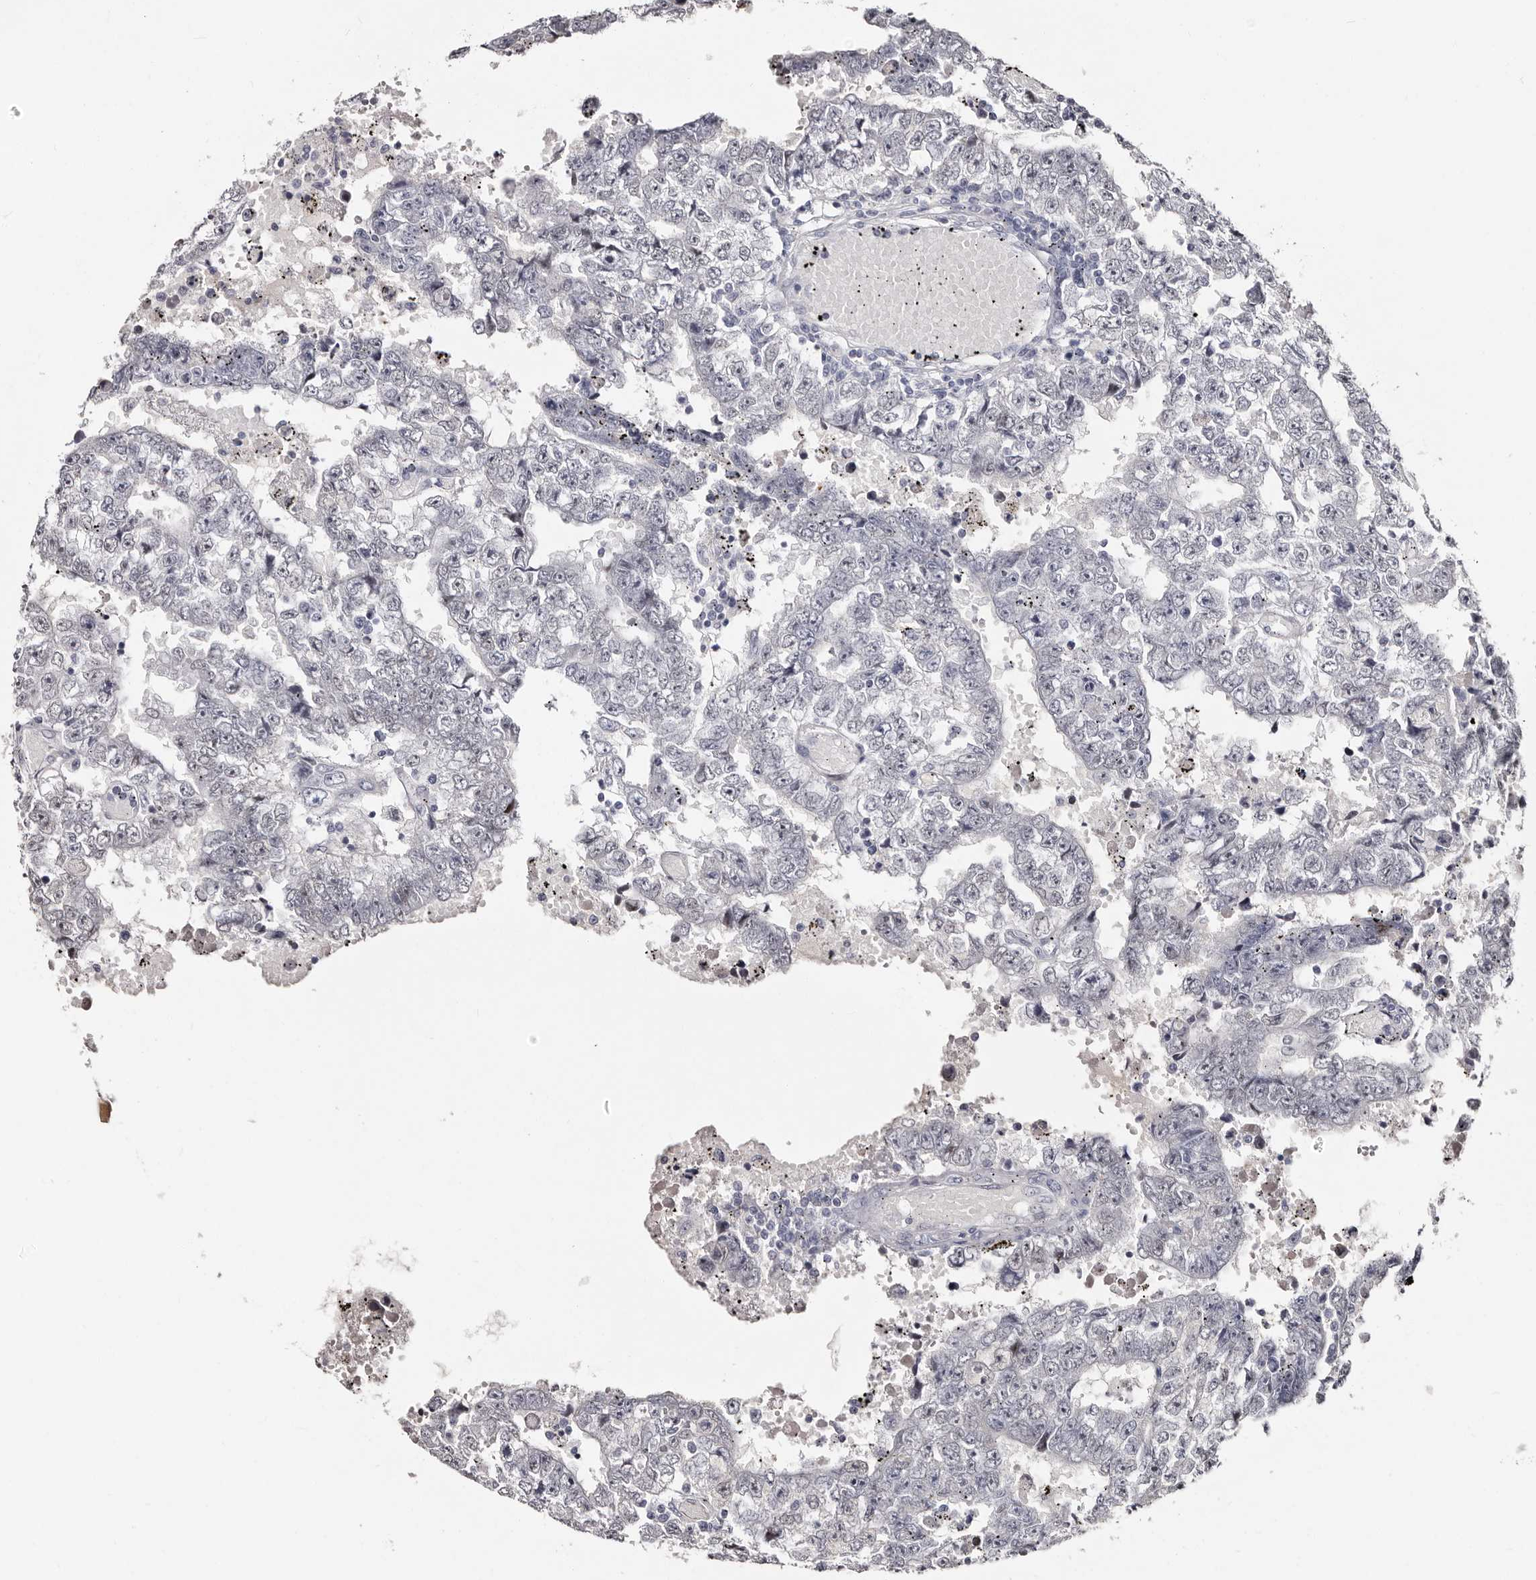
{"staining": {"intensity": "negative", "quantity": "none", "location": "none"}, "tissue": "testis cancer", "cell_type": "Tumor cells", "image_type": "cancer", "snomed": [{"axis": "morphology", "description": "Carcinoma, Embryonal, NOS"}, {"axis": "topography", "description": "Testis"}], "caption": "Embryonal carcinoma (testis) was stained to show a protein in brown. There is no significant staining in tumor cells. (Brightfield microscopy of DAB immunohistochemistry (IHC) at high magnification).", "gene": "TBC1D22B", "patient": {"sex": "male", "age": 25}}